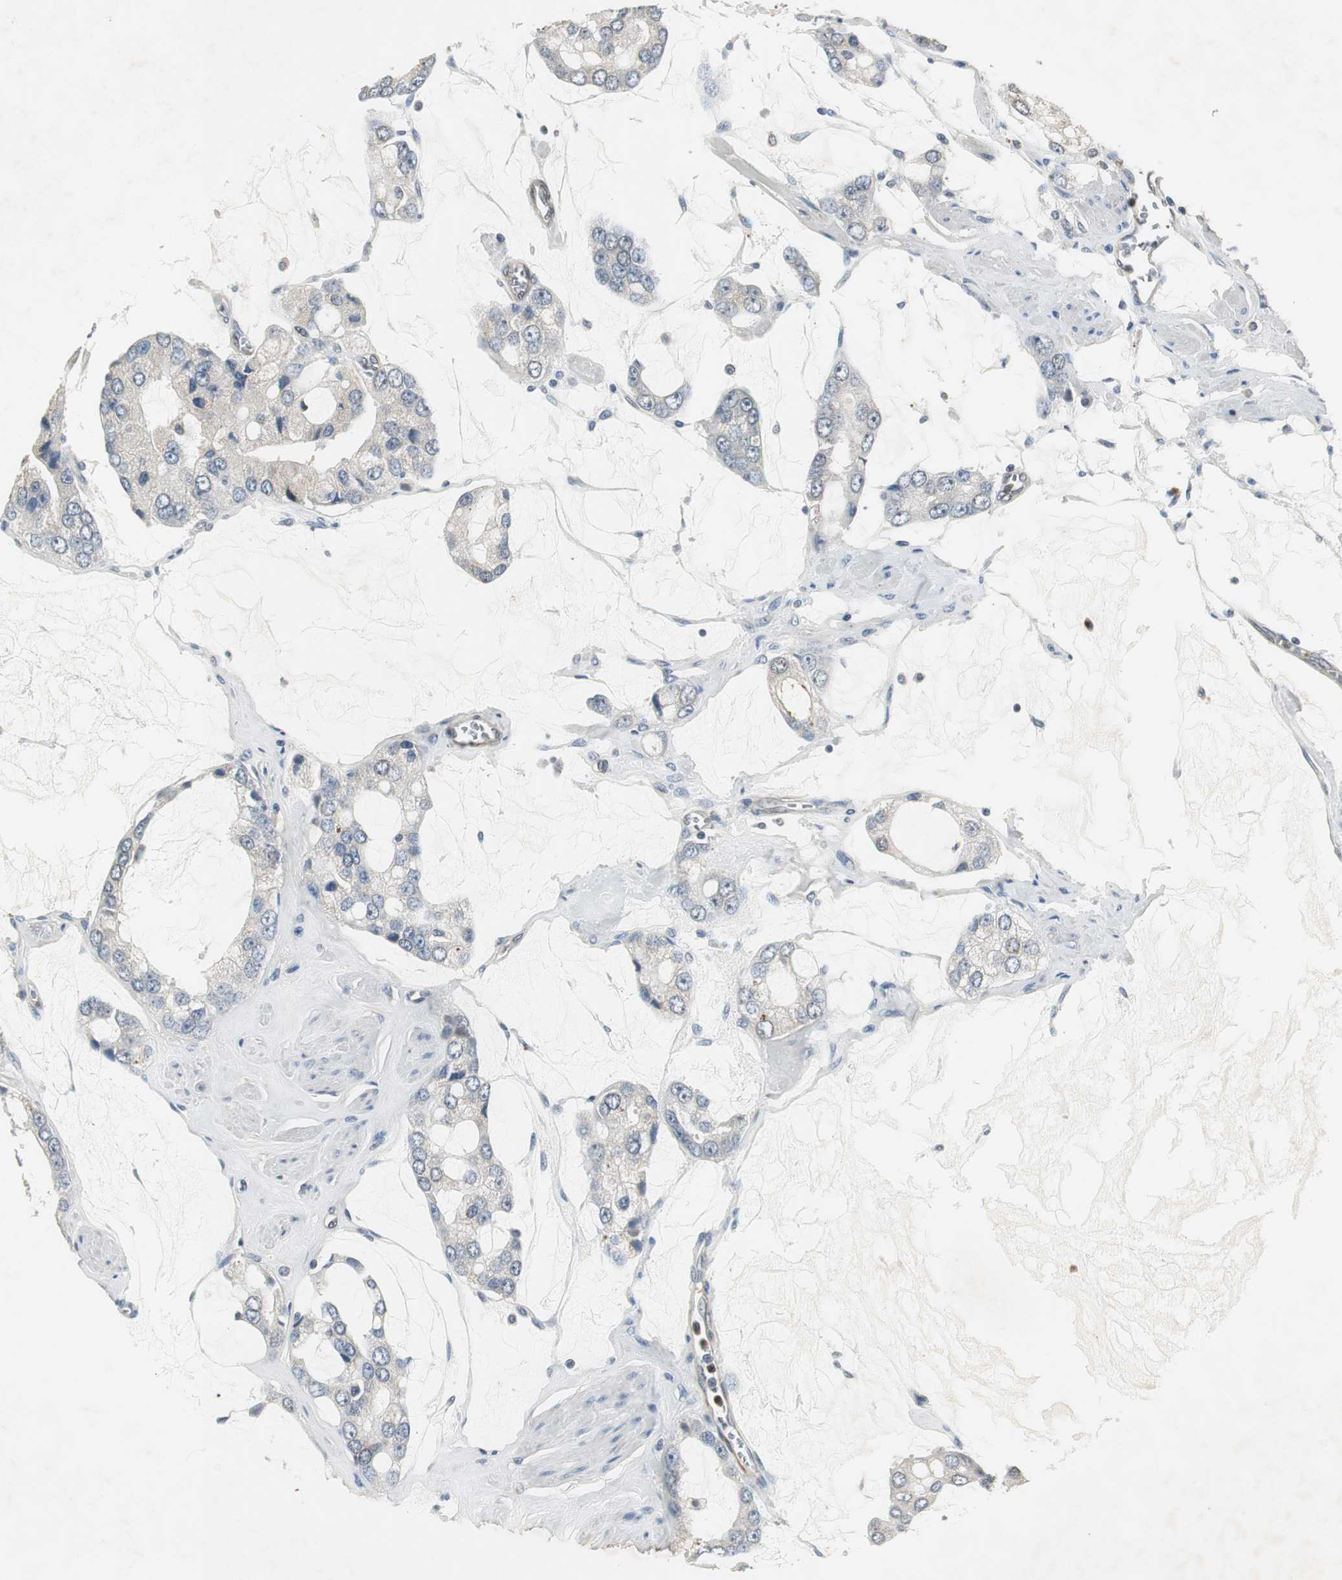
{"staining": {"intensity": "weak", "quantity": "<25%", "location": "cytoplasmic/membranous"}, "tissue": "prostate cancer", "cell_type": "Tumor cells", "image_type": "cancer", "snomed": [{"axis": "morphology", "description": "Adenocarcinoma, High grade"}, {"axis": "topography", "description": "Prostate"}], "caption": "DAB immunohistochemical staining of human prostate cancer reveals no significant expression in tumor cells.", "gene": "JTB", "patient": {"sex": "male", "age": 67}}